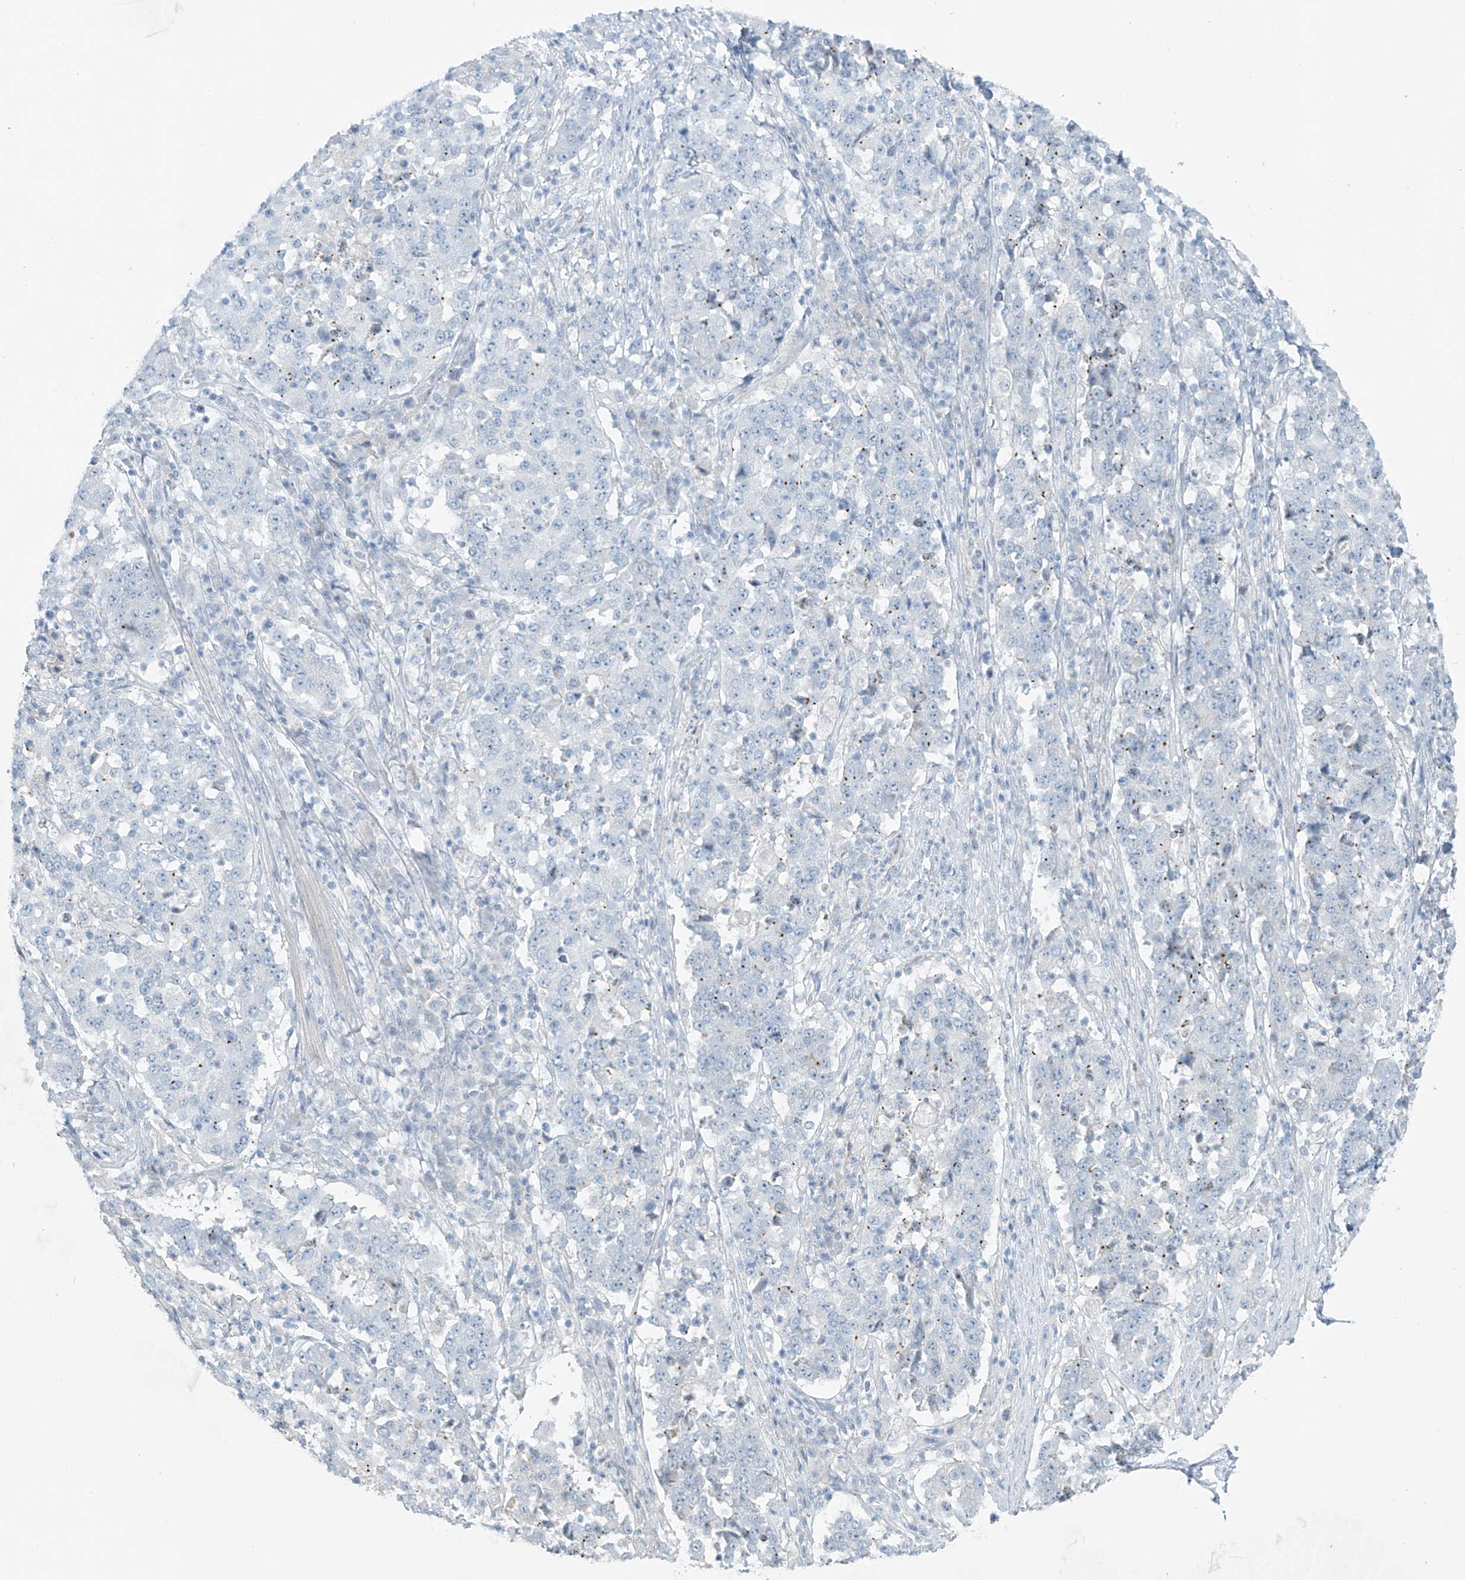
{"staining": {"intensity": "negative", "quantity": "none", "location": "none"}, "tissue": "stomach cancer", "cell_type": "Tumor cells", "image_type": "cancer", "snomed": [{"axis": "morphology", "description": "Adenocarcinoma, NOS"}, {"axis": "topography", "description": "Stomach"}], "caption": "IHC photomicrograph of neoplastic tissue: human stomach adenocarcinoma stained with DAB reveals no significant protein expression in tumor cells.", "gene": "SLC25A43", "patient": {"sex": "male", "age": 59}}